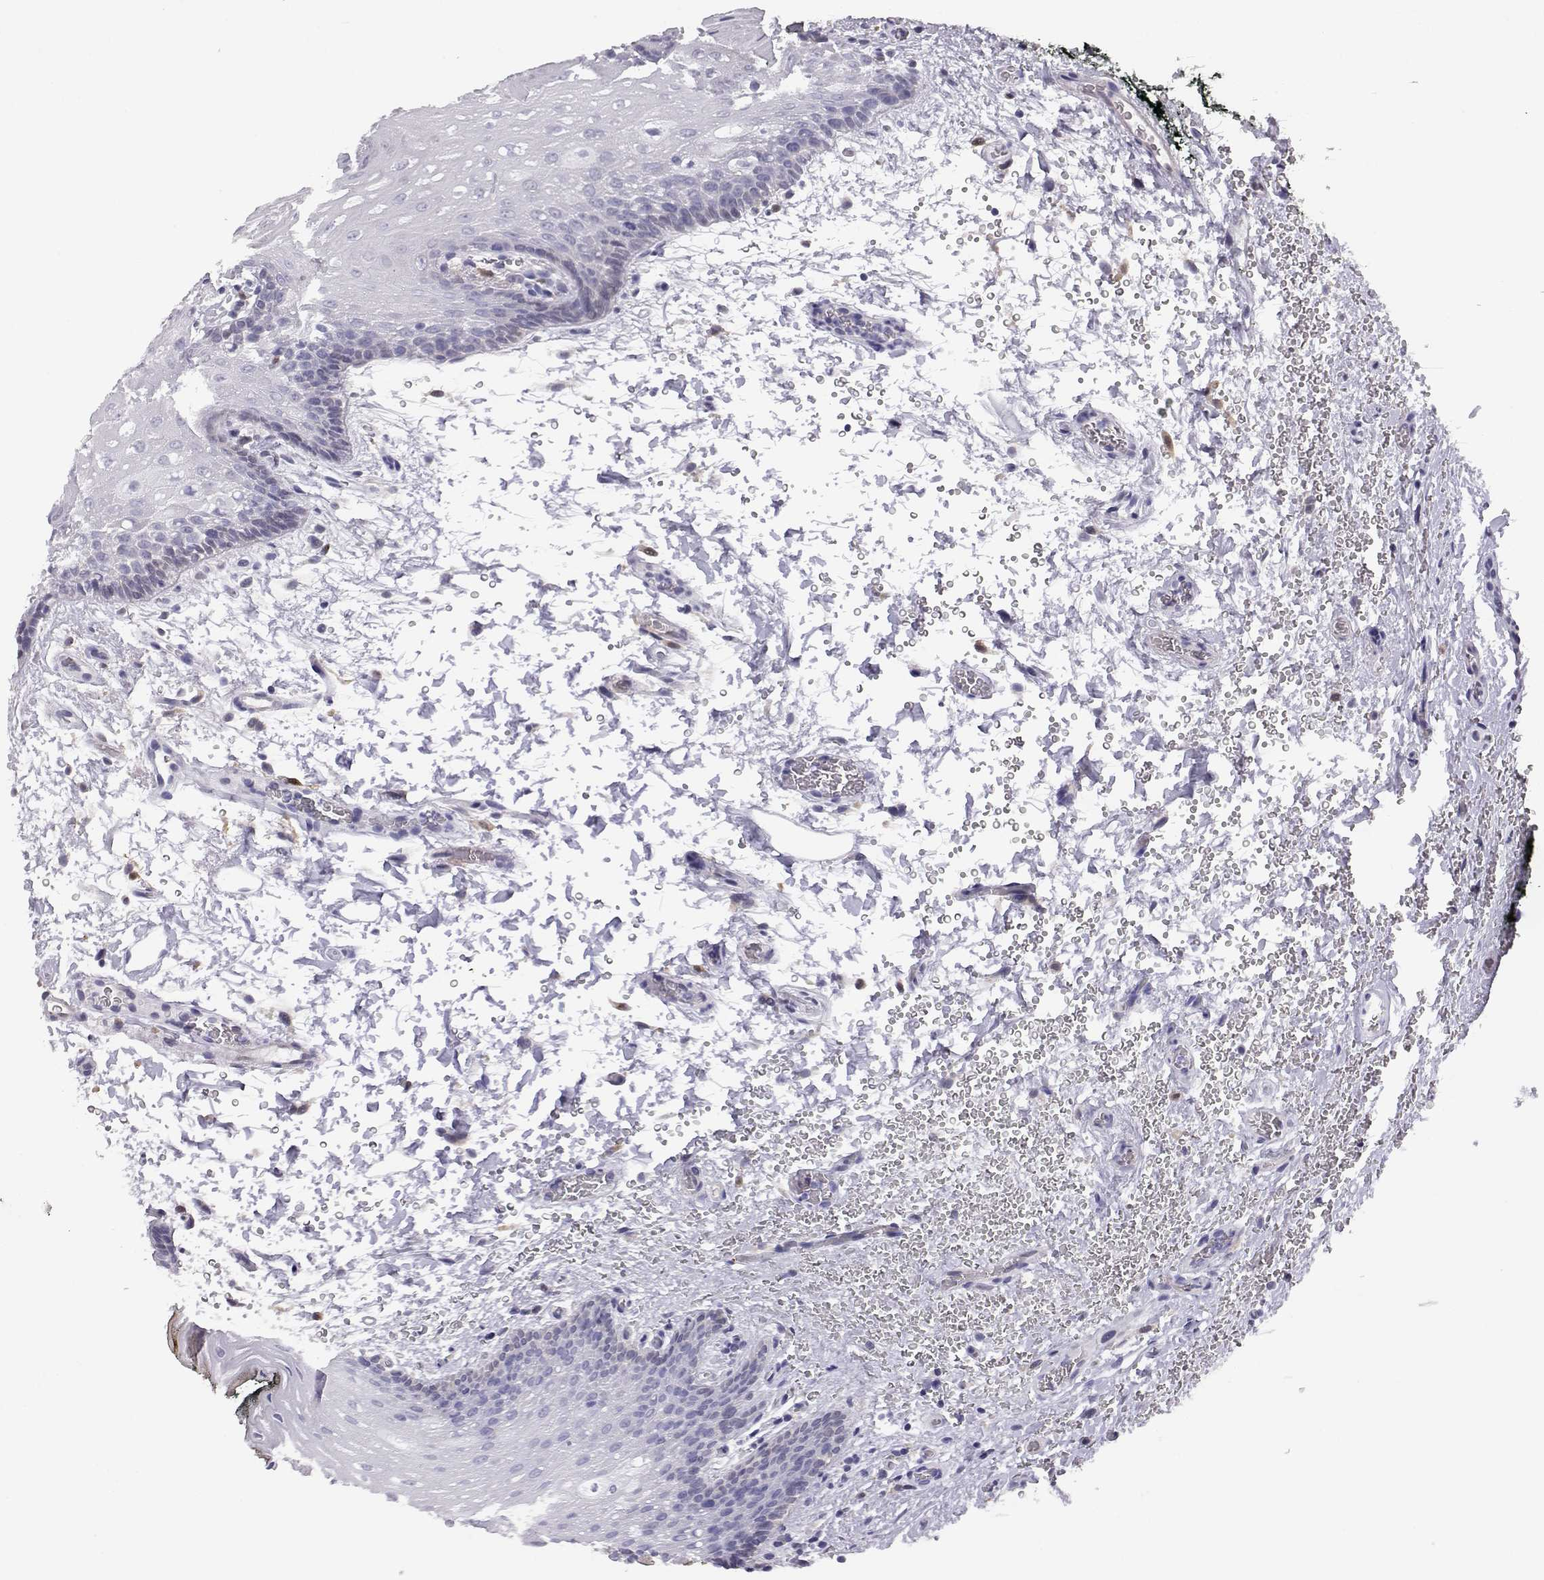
{"staining": {"intensity": "negative", "quantity": "none", "location": "none"}, "tissue": "oral mucosa", "cell_type": "Squamous epithelial cells", "image_type": "normal", "snomed": [{"axis": "morphology", "description": "Normal tissue, NOS"}, {"axis": "topography", "description": "Oral tissue"}, {"axis": "topography", "description": "Head-Neck"}], "caption": "The image reveals no staining of squamous epithelial cells in unremarkable oral mucosa.", "gene": "AKR1B1", "patient": {"sex": "male", "age": 65}}